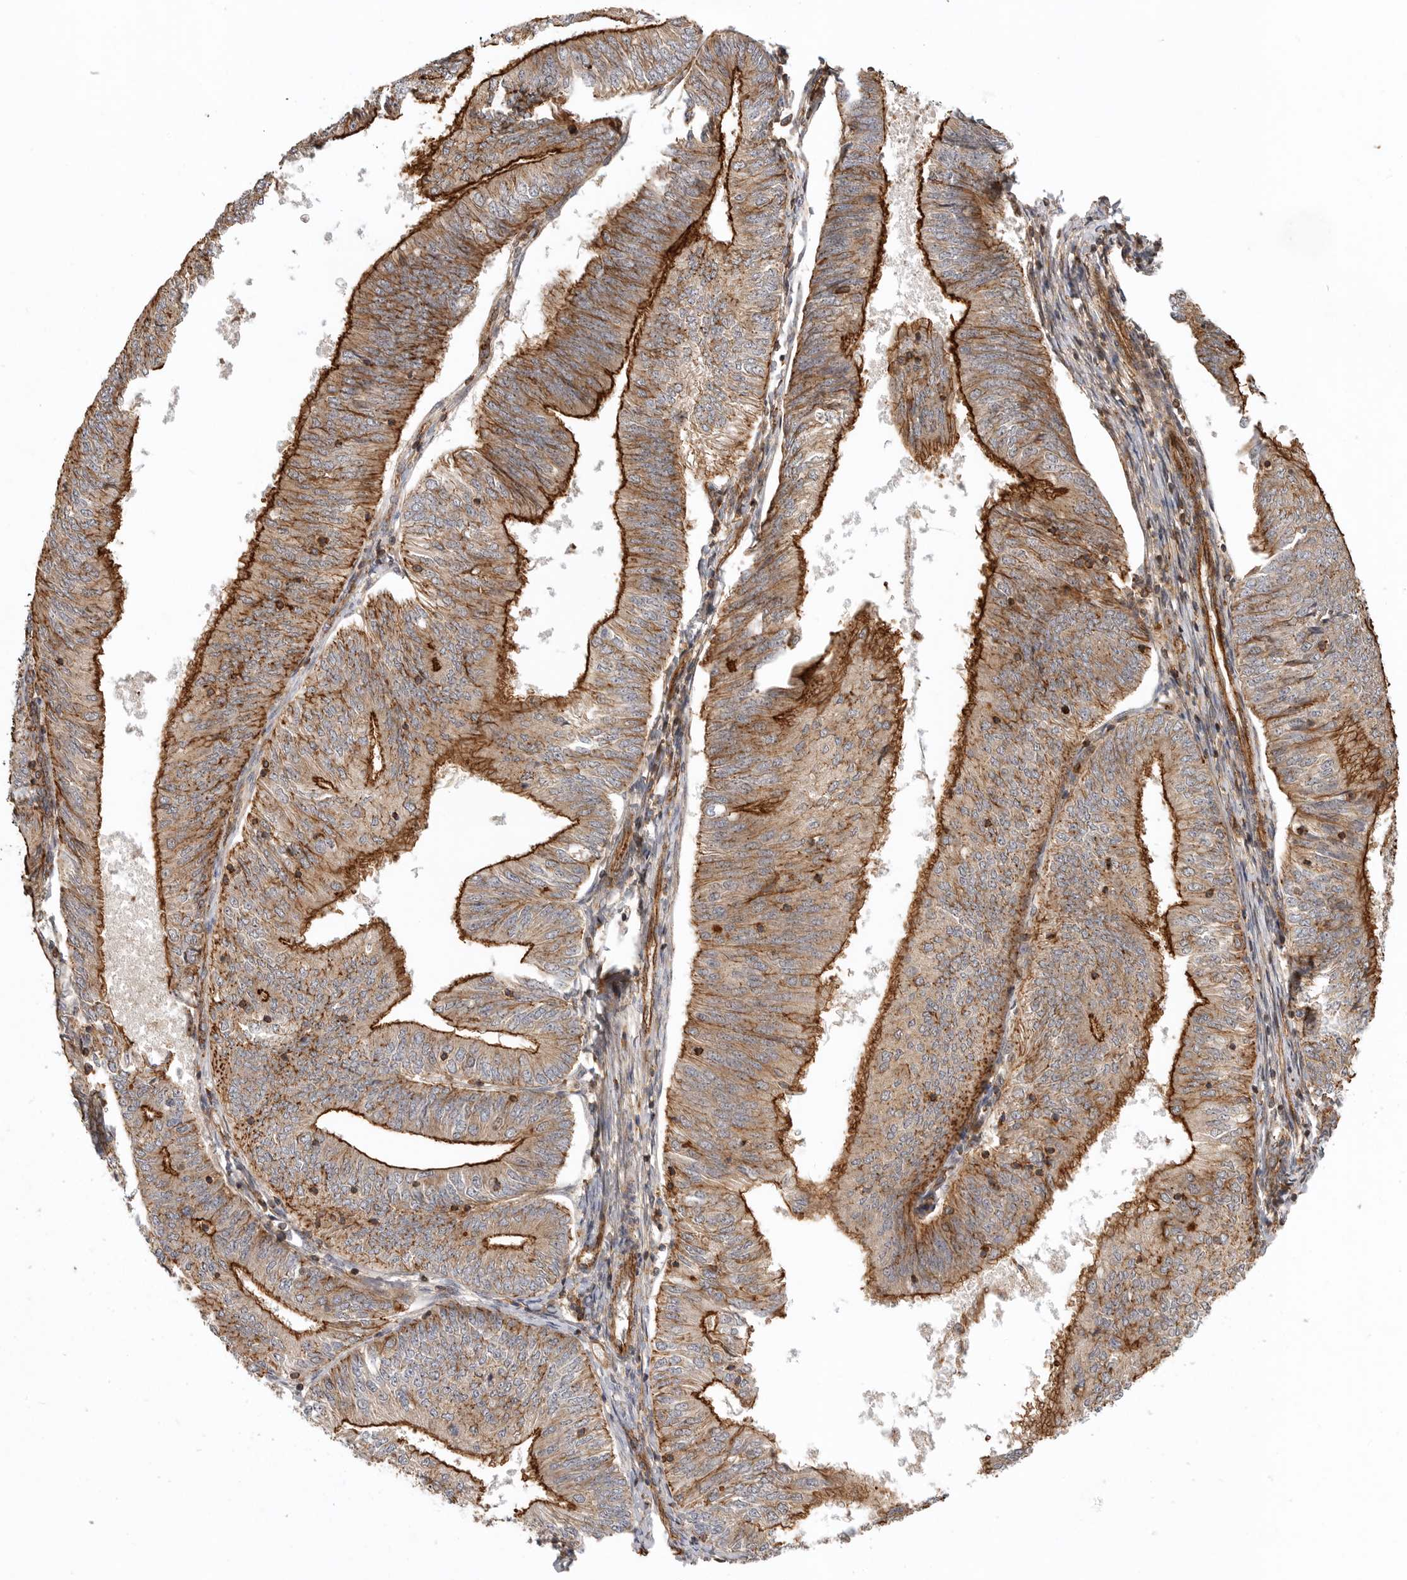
{"staining": {"intensity": "strong", "quantity": "25%-75%", "location": "cytoplasmic/membranous"}, "tissue": "endometrial cancer", "cell_type": "Tumor cells", "image_type": "cancer", "snomed": [{"axis": "morphology", "description": "Adenocarcinoma, NOS"}, {"axis": "topography", "description": "Endometrium"}], "caption": "IHC image of human endometrial cancer stained for a protein (brown), which demonstrates high levels of strong cytoplasmic/membranous positivity in approximately 25%-75% of tumor cells.", "gene": "GPATCH2", "patient": {"sex": "female", "age": 58}}